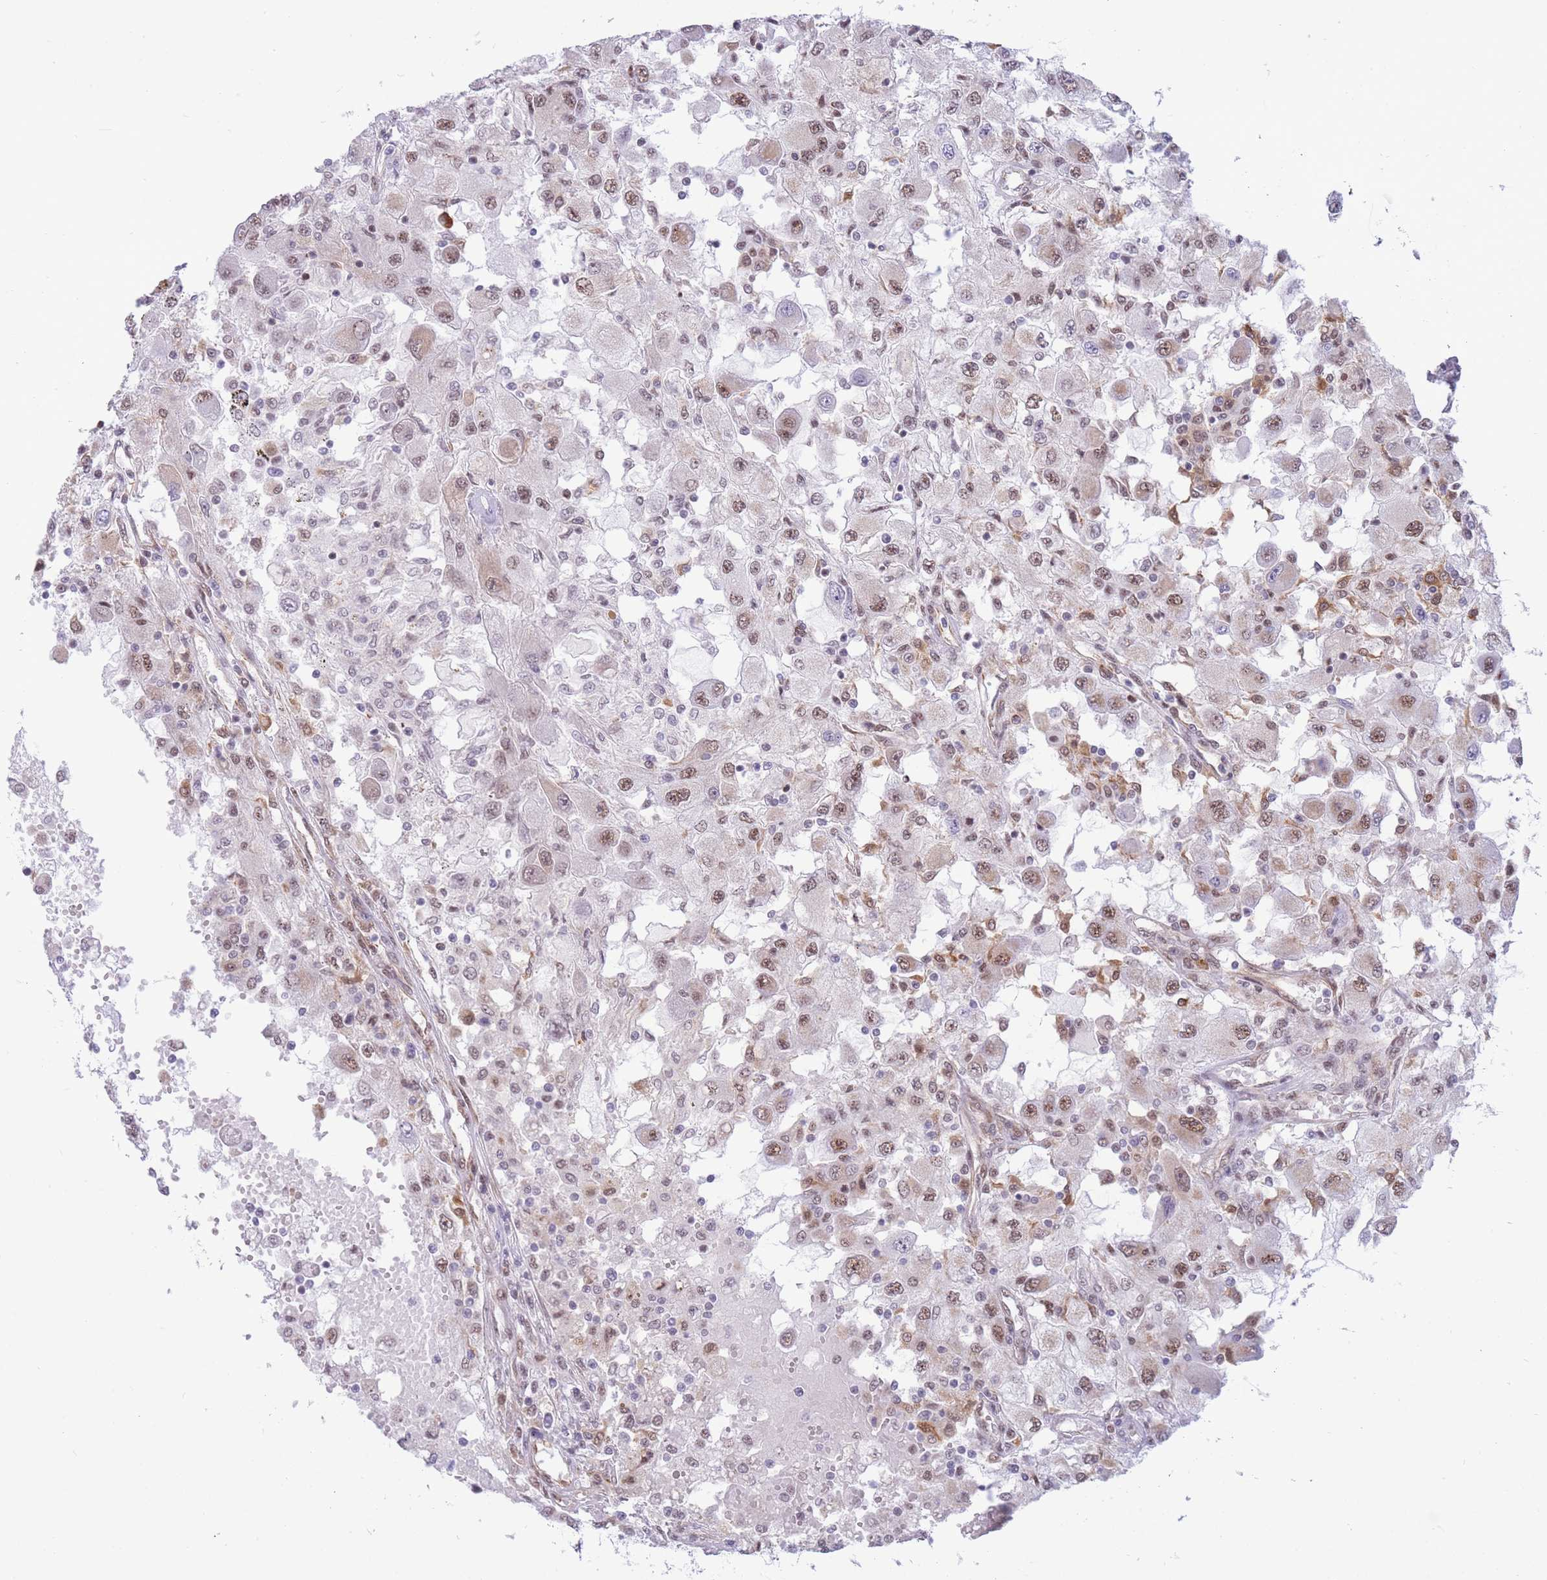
{"staining": {"intensity": "moderate", "quantity": ">75%", "location": "nuclear"}, "tissue": "renal cancer", "cell_type": "Tumor cells", "image_type": "cancer", "snomed": [{"axis": "morphology", "description": "Adenocarcinoma, NOS"}, {"axis": "topography", "description": "Kidney"}], "caption": "Immunohistochemical staining of renal cancer (adenocarcinoma) demonstrates medium levels of moderate nuclear positivity in approximately >75% of tumor cells.", "gene": "CYP2B6", "patient": {"sex": "female", "age": 67}}